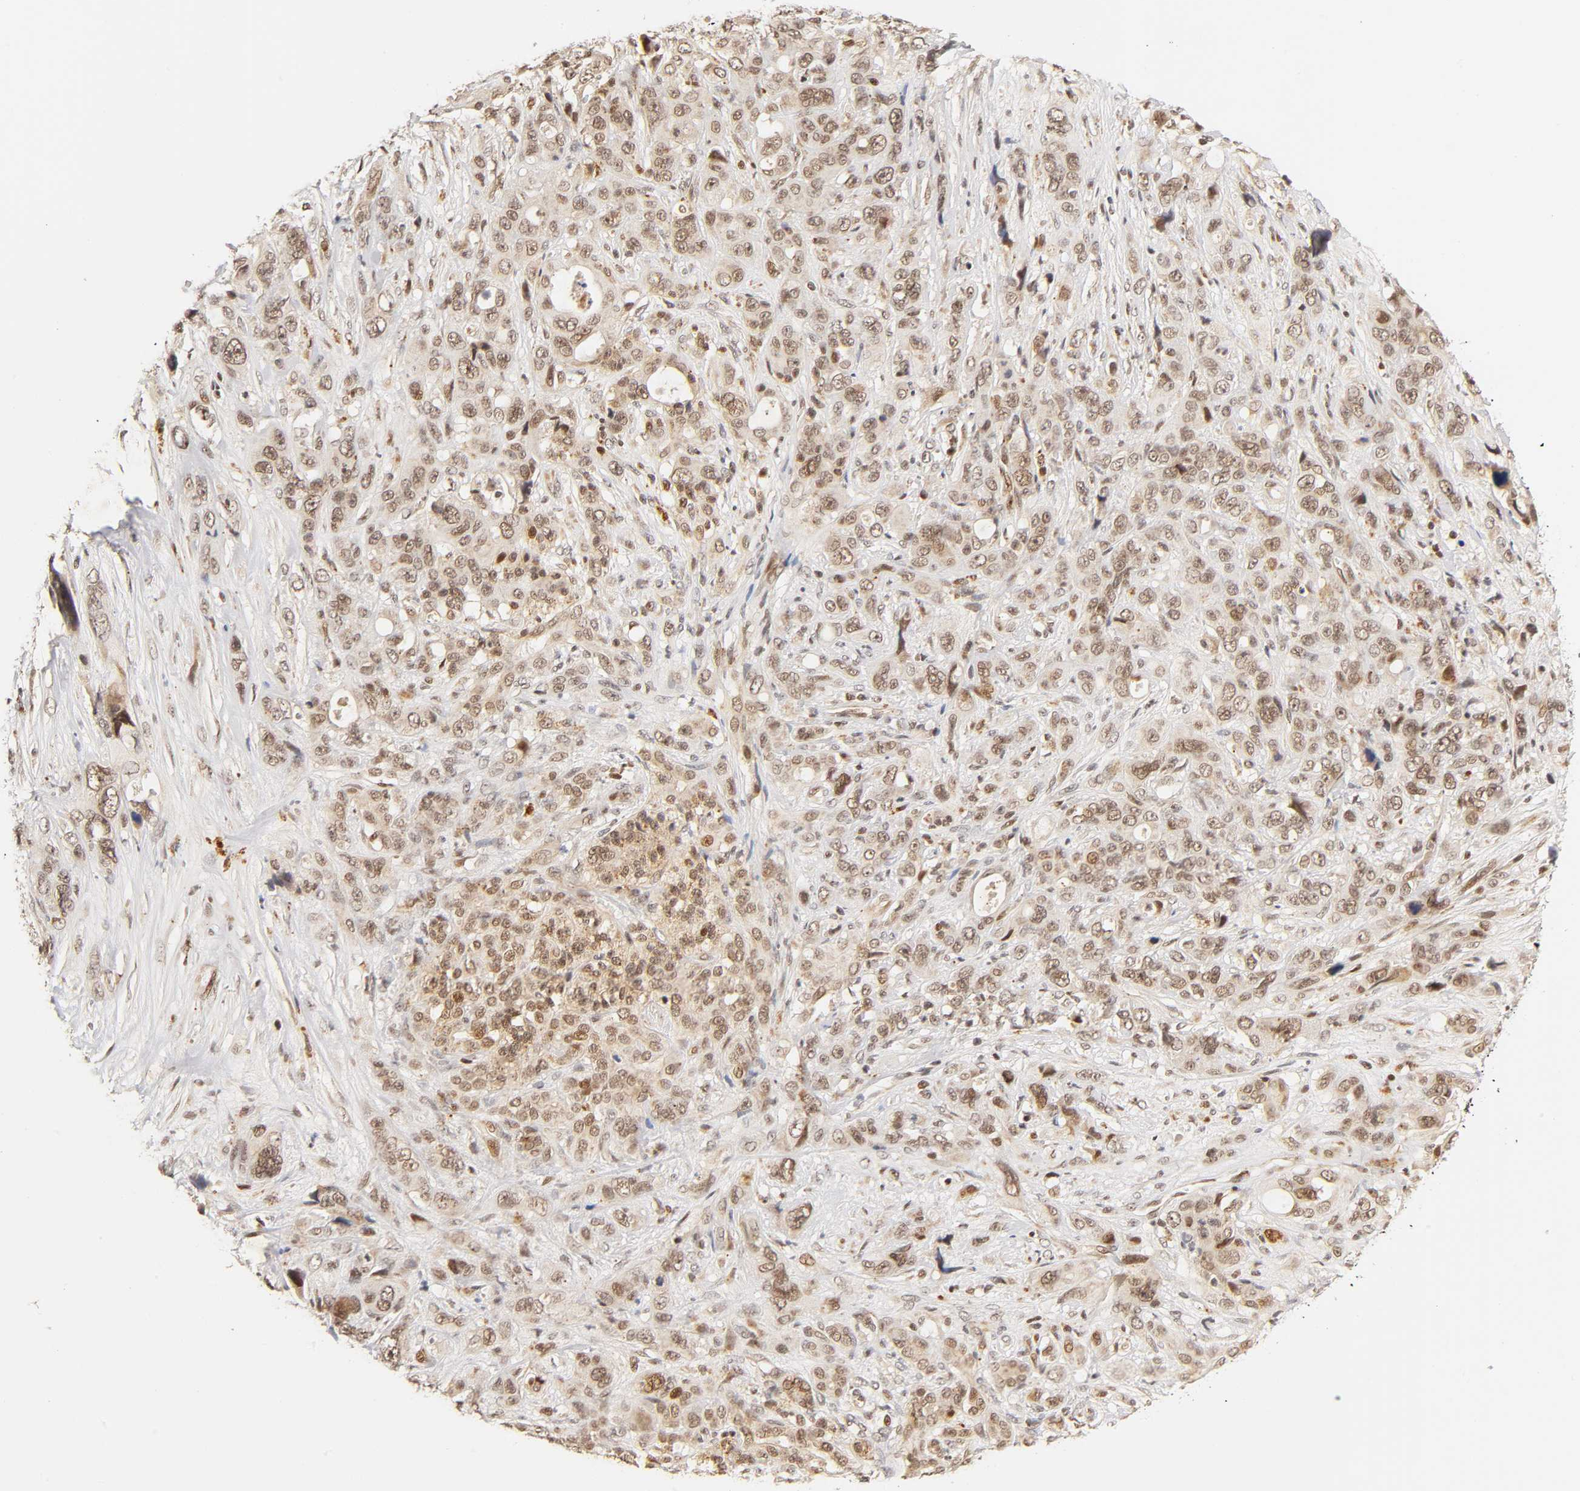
{"staining": {"intensity": "moderate", "quantity": ">75%", "location": "cytoplasmic/membranous,nuclear"}, "tissue": "pancreatic cancer", "cell_type": "Tumor cells", "image_type": "cancer", "snomed": [{"axis": "morphology", "description": "Adenocarcinoma, NOS"}, {"axis": "topography", "description": "Pancreas"}], "caption": "There is medium levels of moderate cytoplasmic/membranous and nuclear positivity in tumor cells of pancreatic cancer (adenocarcinoma), as demonstrated by immunohistochemical staining (brown color).", "gene": "TAF10", "patient": {"sex": "male", "age": 46}}